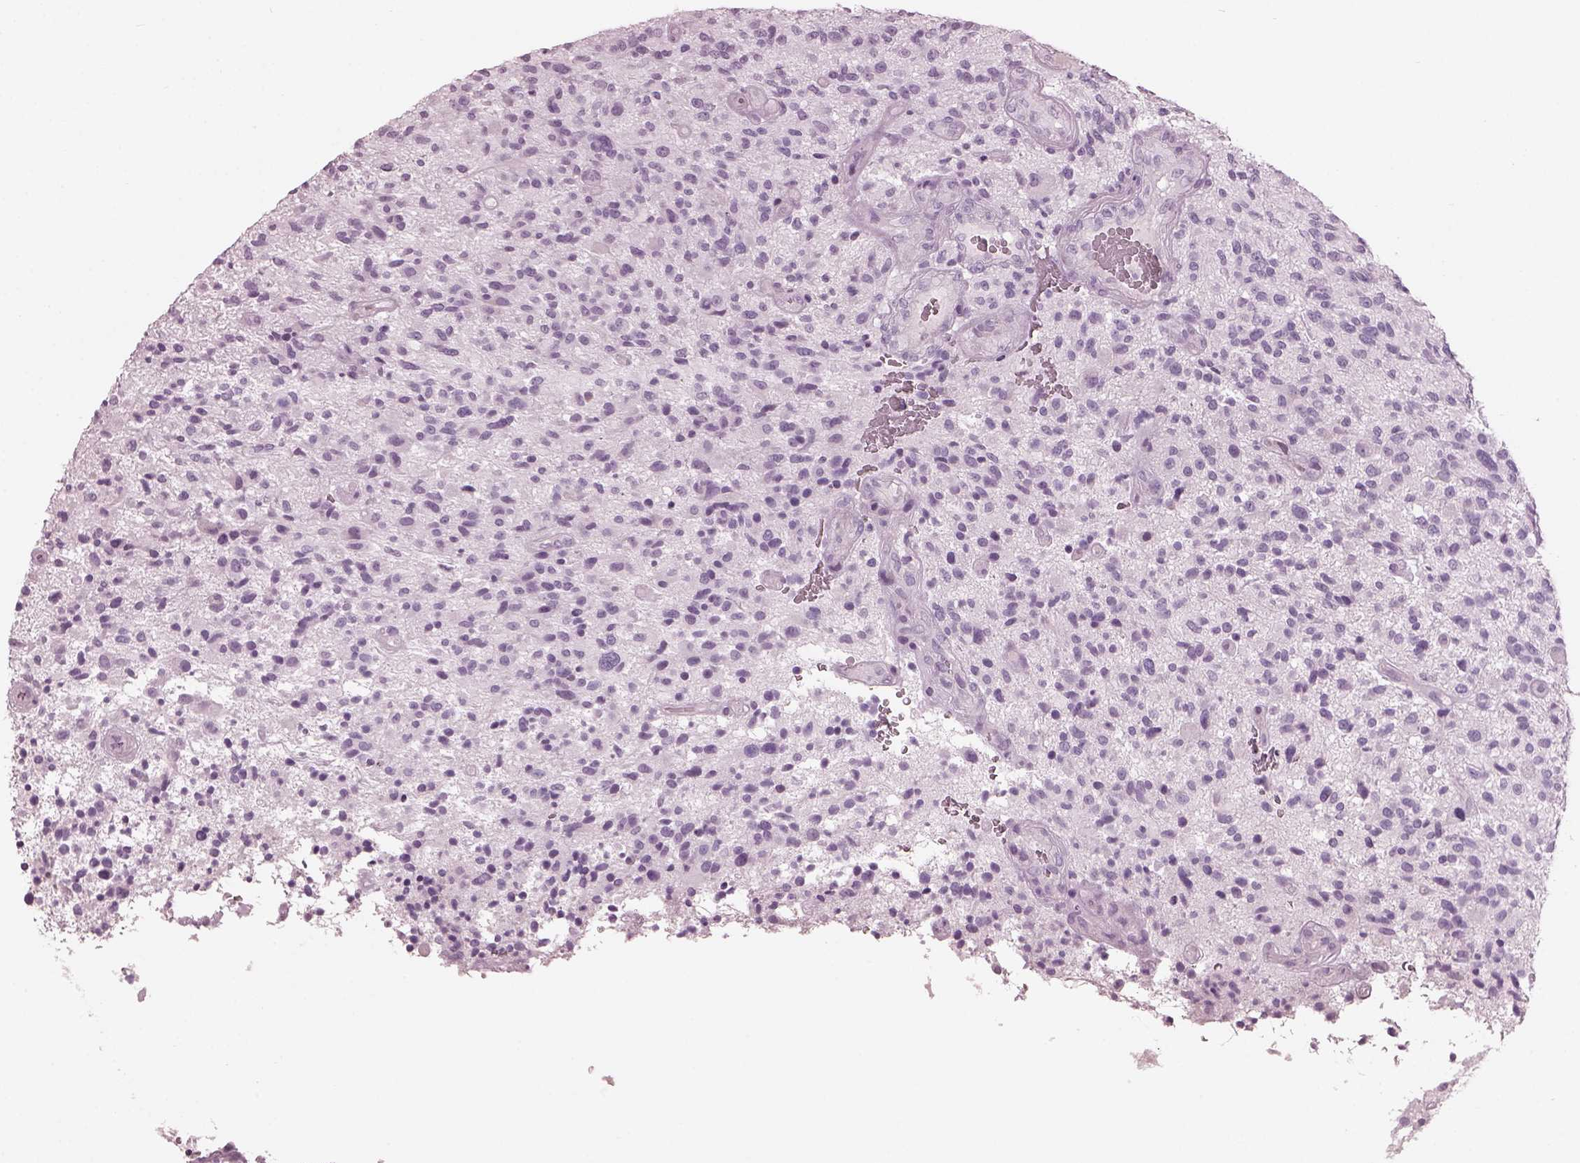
{"staining": {"intensity": "negative", "quantity": "none", "location": "none"}, "tissue": "glioma", "cell_type": "Tumor cells", "image_type": "cancer", "snomed": [{"axis": "morphology", "description": "Glioma, malignant, High grade"}, {"axis": "topography", "description": "Brain"}], "caption": "IHC of glioma demonstrates no positivity in tumor cells.", "gene": "HYDIN", "patient": {"sex": "male", "age": 47}}